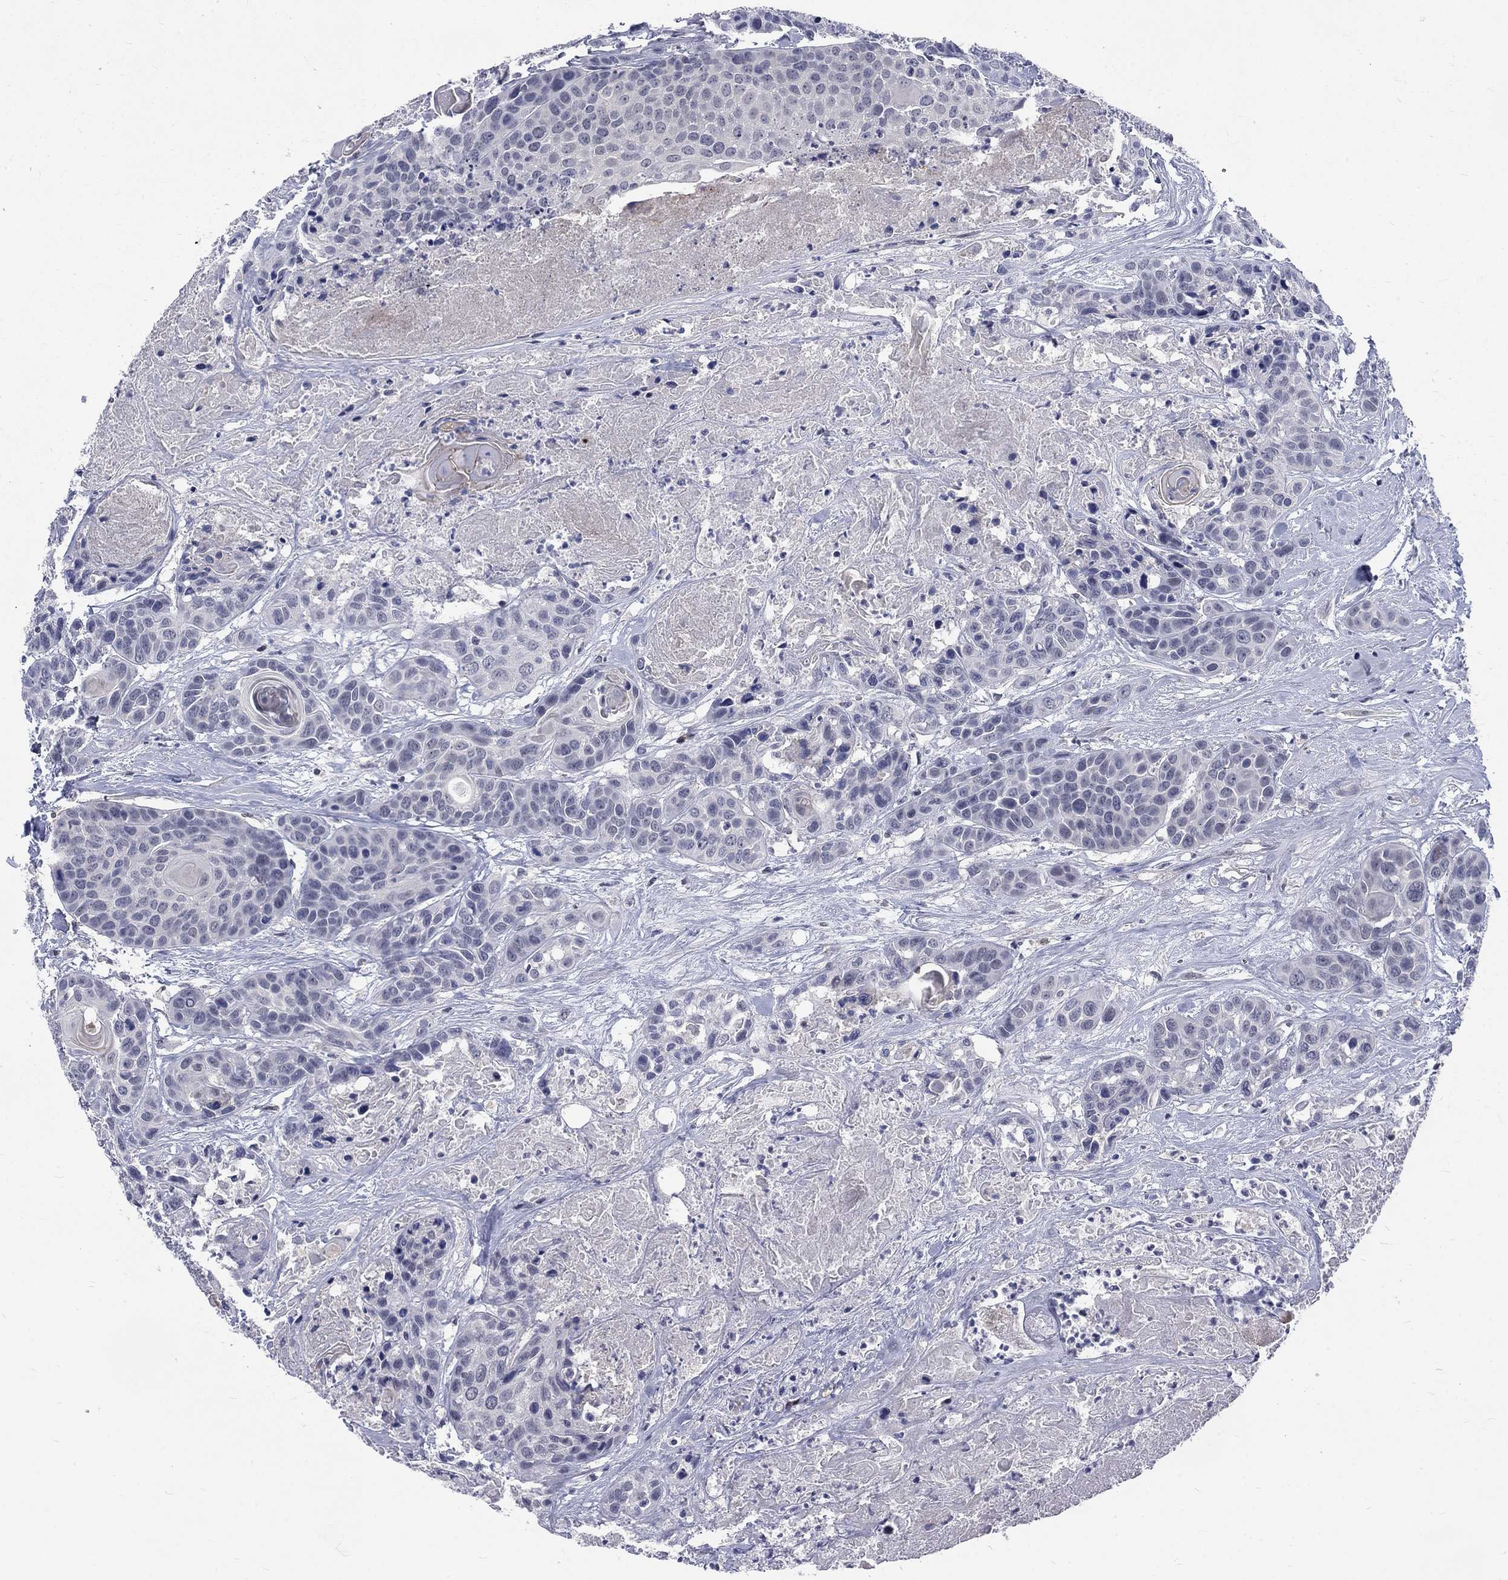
{"staining": {"intensity": "negative", "quantity": "none", "location": "none"}, "tissue": "head and neck cancer", "cell_type": "Tumor cells", "image_type": "cancer", "snomed": [{"axis": "morphology", "description": "Squamous cell carcinoma, NOS"}, {"axis": "topography", "description": "Oral tissue"}, {"axis": "topography", "description": "Head-Neck"}], "caption": "An immunohistochemistry (IHC) histopathology image of head and neck cancer is shown. There is no staining in tumor cells of head and neck cancer. Nuclei are stained in blue.", "gene": "PHKA1", "patient": {"sex": "male", "age": 56}}